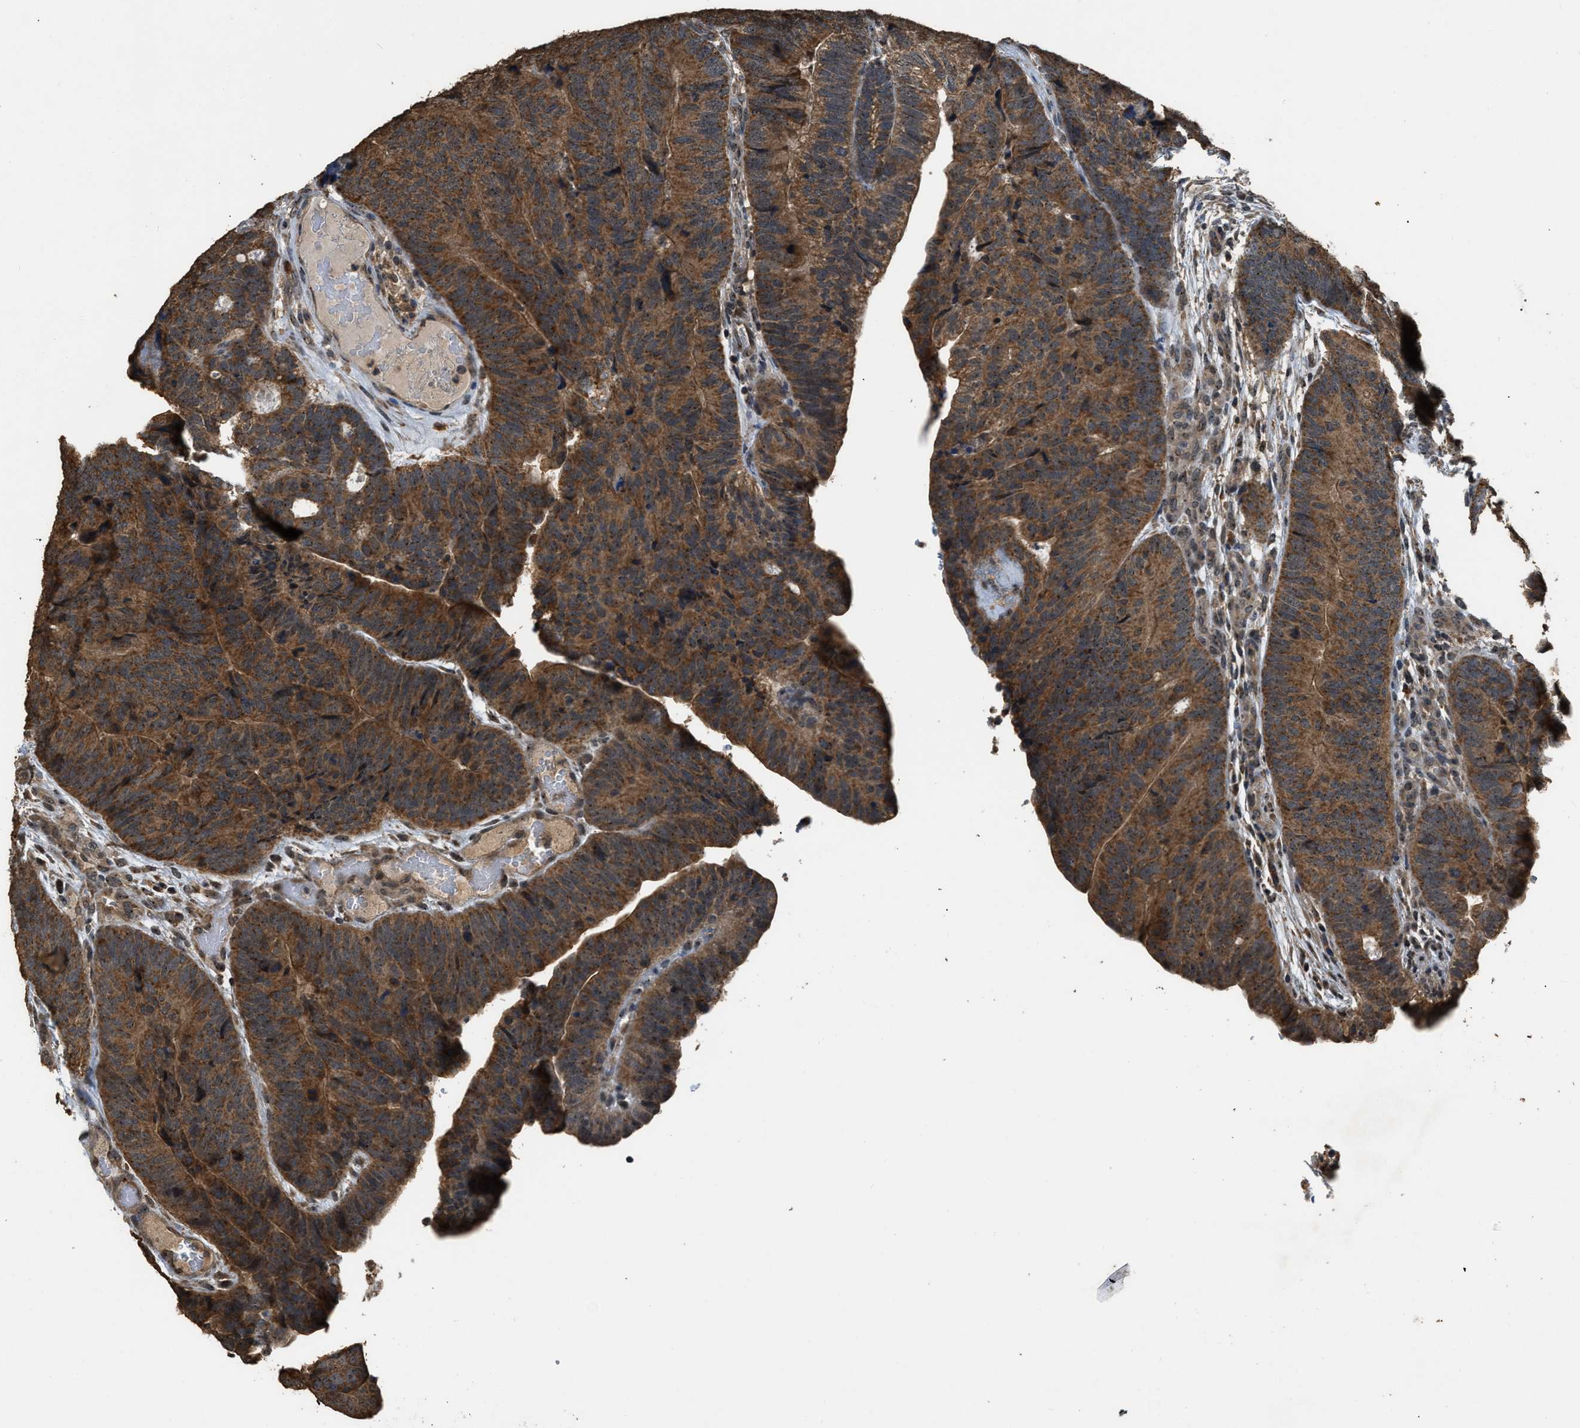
{"staining": {"intensity": "moderate", "quantity": ">75%", "location": "cytoplasmic/membranous,nuclear"}, "tissue": "colorectal cancer", "cell_type": "Tumor cells", "image_type": "cancer", "snomed": [{"axis": "morphology", "description": "Adenocarcinoma, NOS"}, {"axis": "topography", "description": "Colon"}], "caption": "Tumor cells demonstrate medium levels of moderate cytoplasmic/membranous and nuclear staining in about >75% of cells in colorectal adenocarcinoma.", "gene": "DENND6B", "patient": {"sex": "female", "age": 67}}